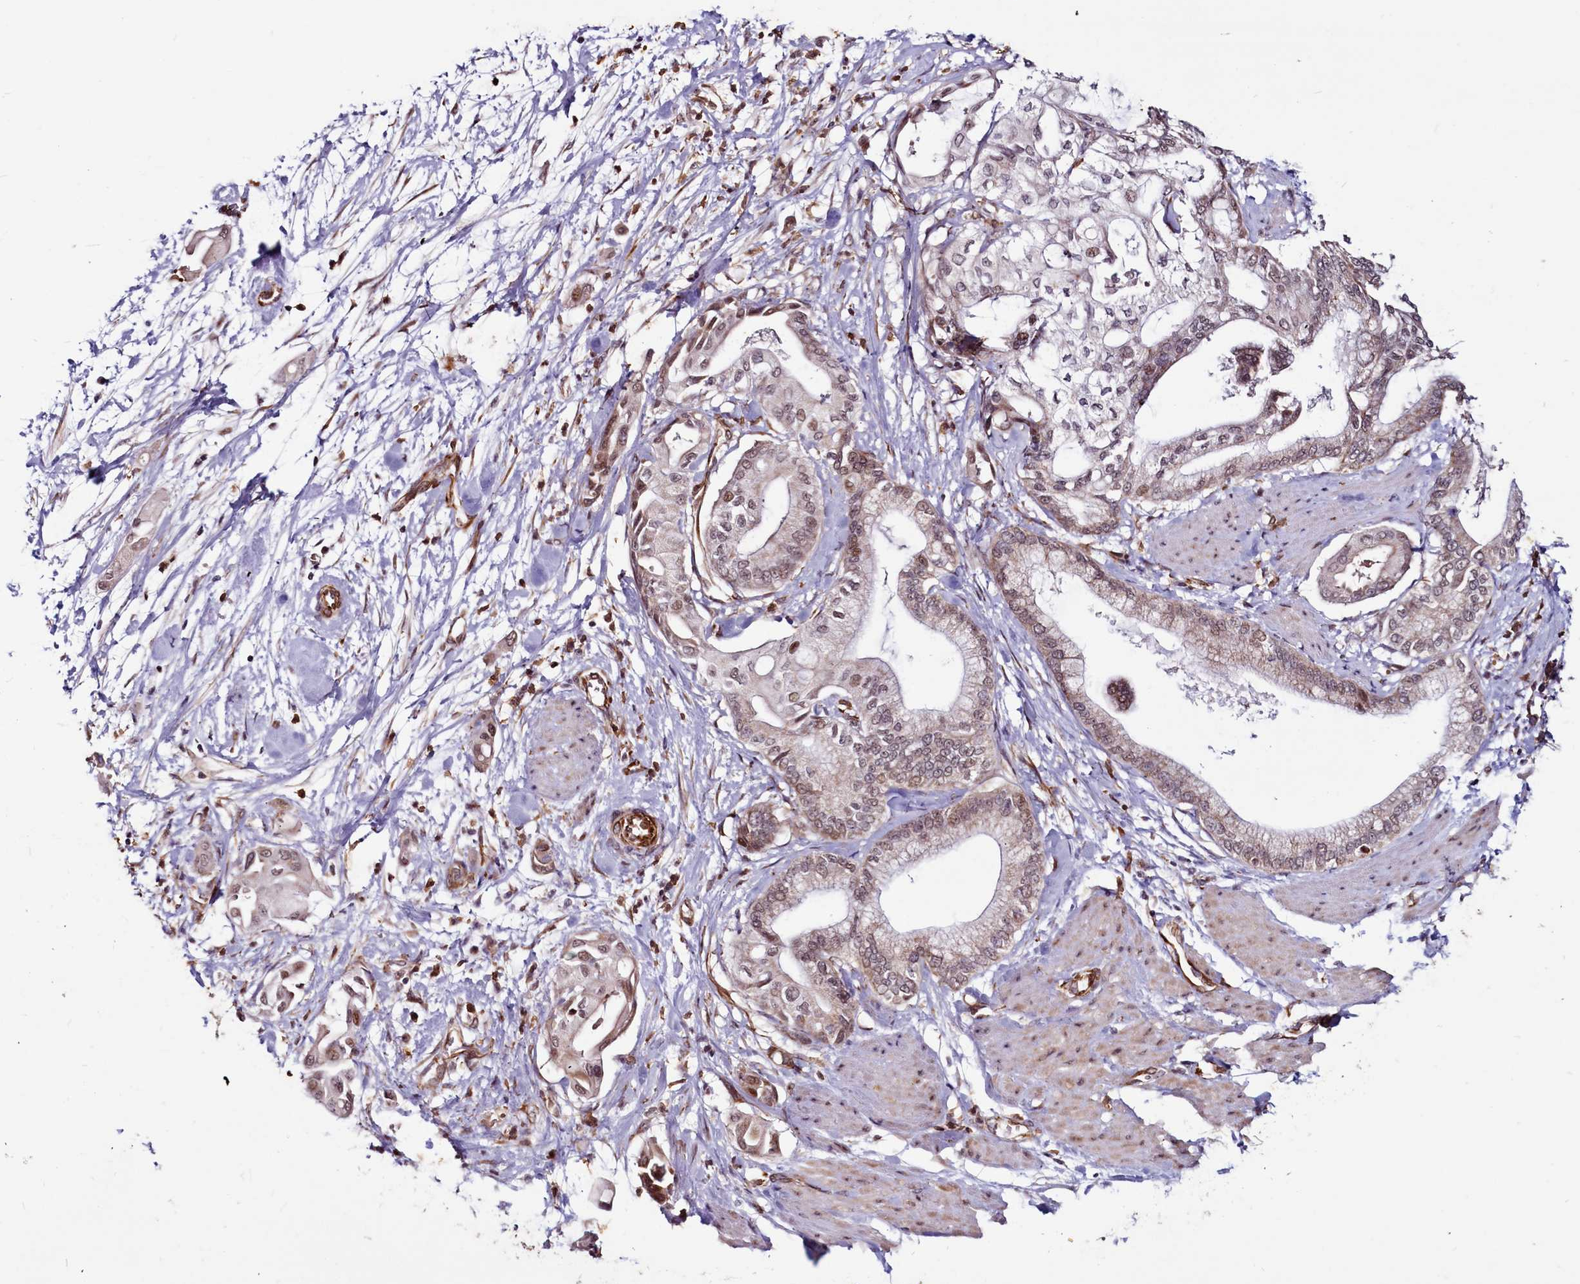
{"staining": {"intensity": "weak", "quantity": "25%-75%", "location": "nuclear"}, "tissue": "pancreatic cancer", "cell_type": "Tumor cells", "image_type": "cancer", "snomed": [{"axis": "morphology", "description": "Adenocarcinoma, NOS"}, {"axis": "morphology", "description": "Adenocarcinoma, metastatic, NOS"}, {"axis": "topography", "description": "Lymph node"}, {"axis": "topography", "description": "Pancreas"}, {"axis": "topography", "description": "Duodenum"}], "caption": "A micrograph of pancreatic metastatic adenocarcinoma stained for a protein displays weak nuclear brown staining in tumor cells.", "gene": "CLK3", "patient": {"sex": "female", "age": 64}}